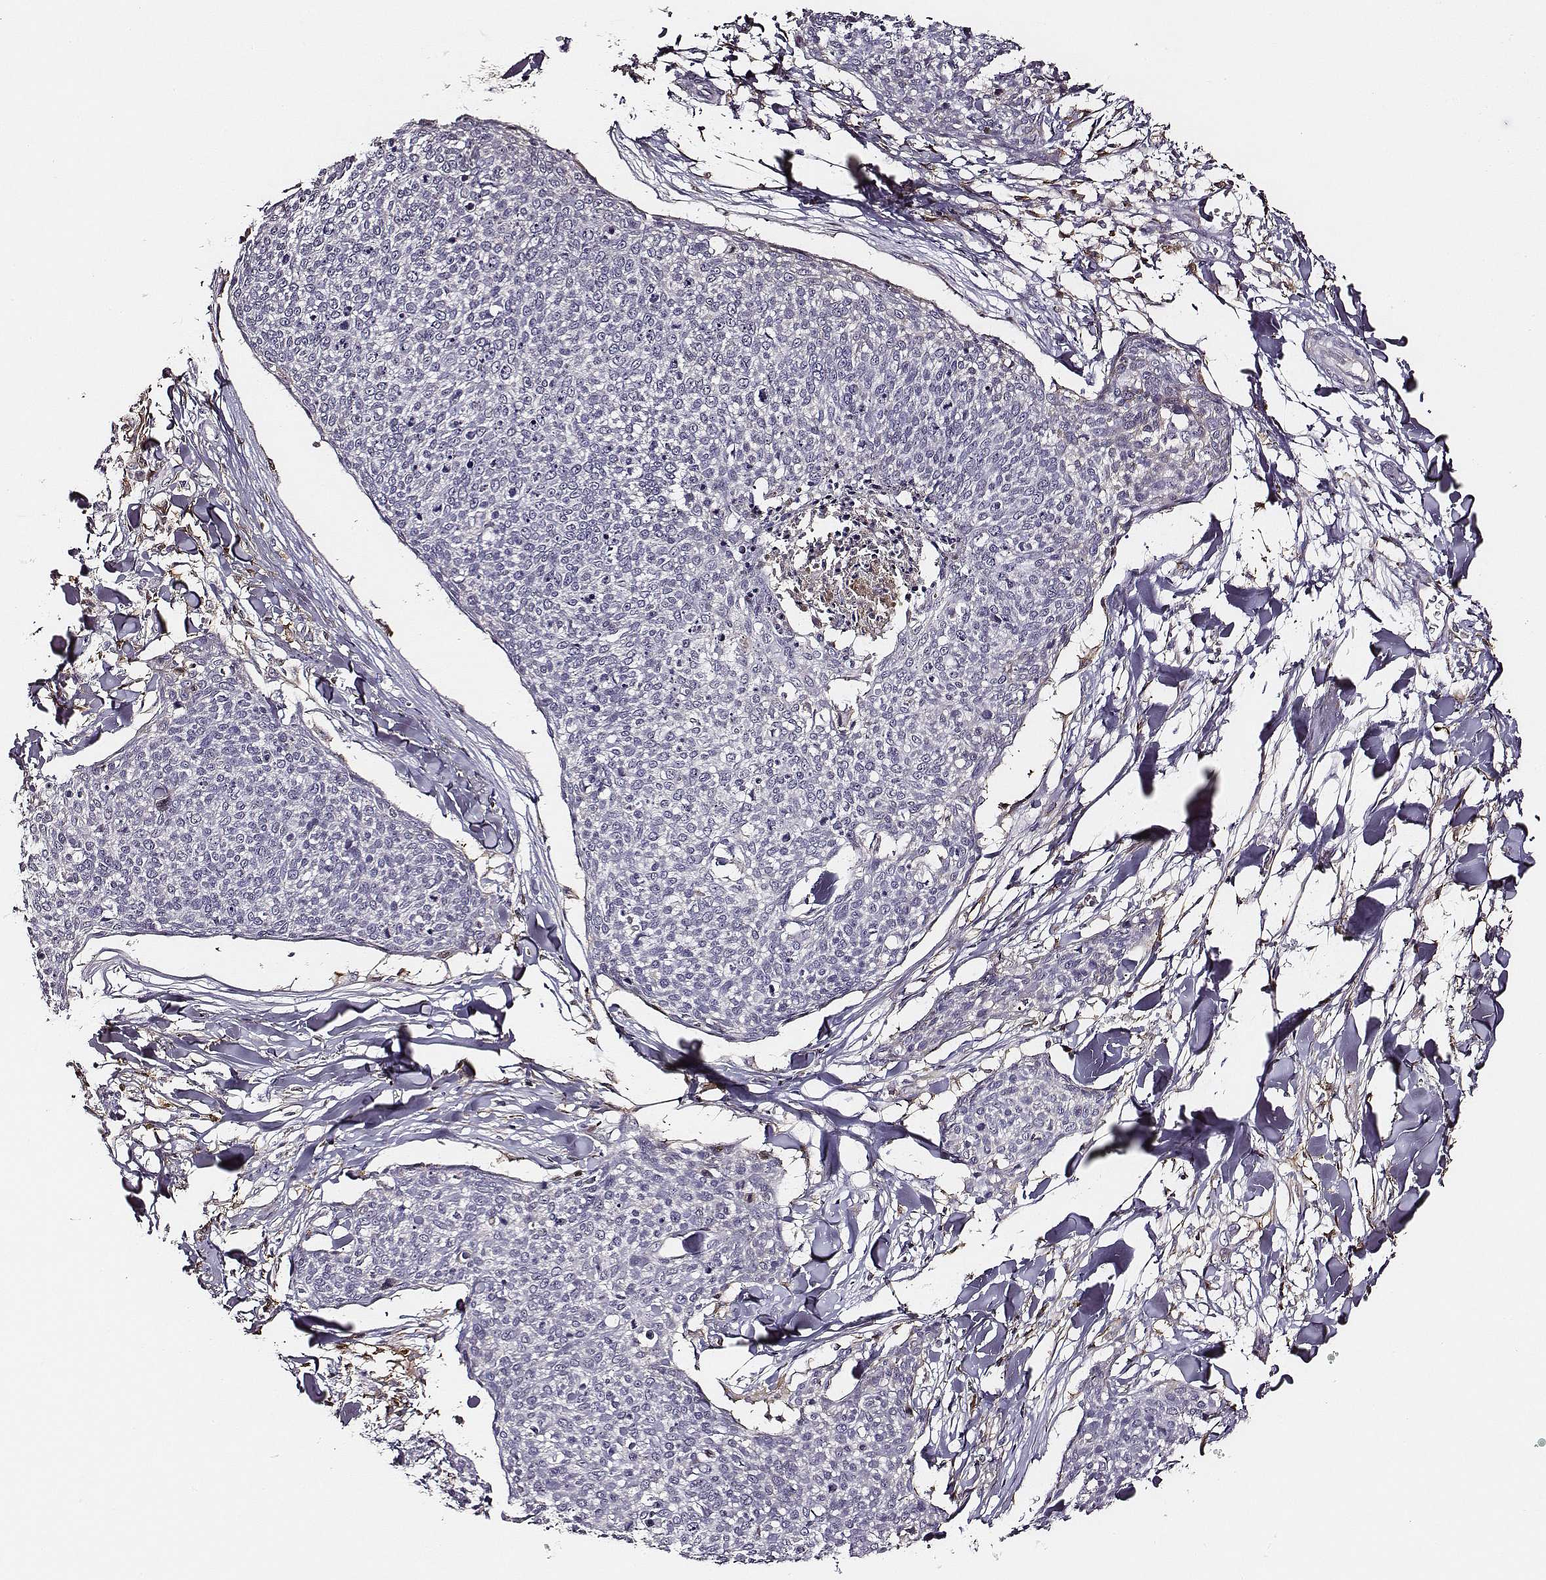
{"staining": {"intensity": "negative", "quantity": "none", "location": "none"}, "tissue": "skin cancer", "cell_type": "Tumor cells", "image_type": "cancer", "snomed": [{"axis": "morphology", "description": "Squamous cell carcinoma, NOS"}, {"axis": "topography", "description": "Skin"}, {"axis": "topography", "description": "Vulva"}], "caption": "The histopathology image exhibits no staining of tumor cells in skin squamous cell carcinoma.", "gene": "TF", "patient": {"sex": "female", "age": 75}}